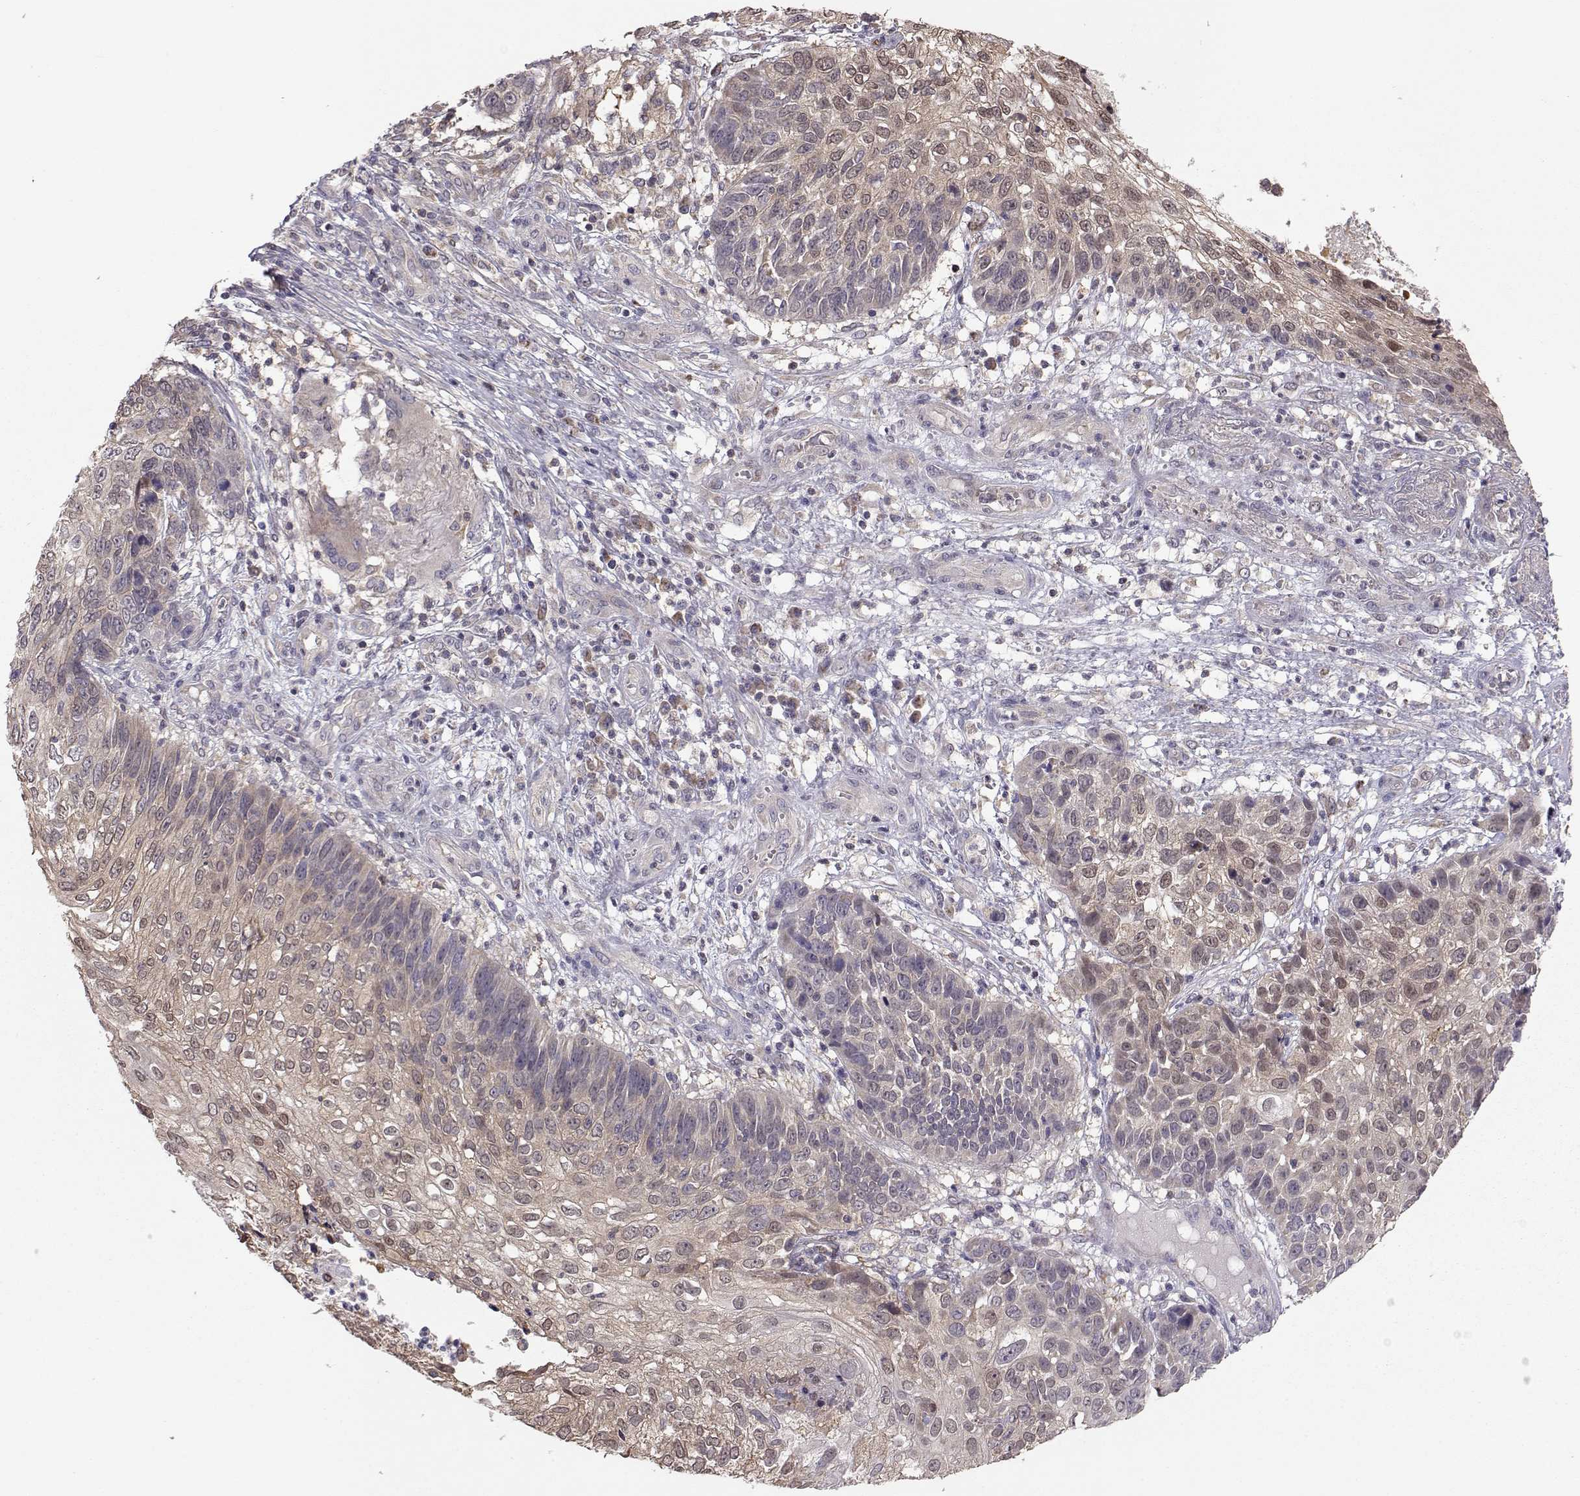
{"staining": {"intensity": "weak", "quantity": ">75%", "location": "cytoplasmic/membranous,nuclear"}, "tissue": "skin cancer", "cell_type": "Tumor cells", "image_type": "cancer", "snomed": [{"axis": "morphology", "description": "Squamous cell carcinoma, NOS"}, {"axis": "topography", "description": "Skin"}], "caption": "Skin cancer (squamous cell carcinoma) stained with DAB (3,3'-diaminobenzidine) IHC reveals low levels of weak cytoplasmic/membranous and nuclear positivity in approximately >75% of tumor cells.", "gene": "NCAM2", "patient": {"sex": "male", "age": 92}}